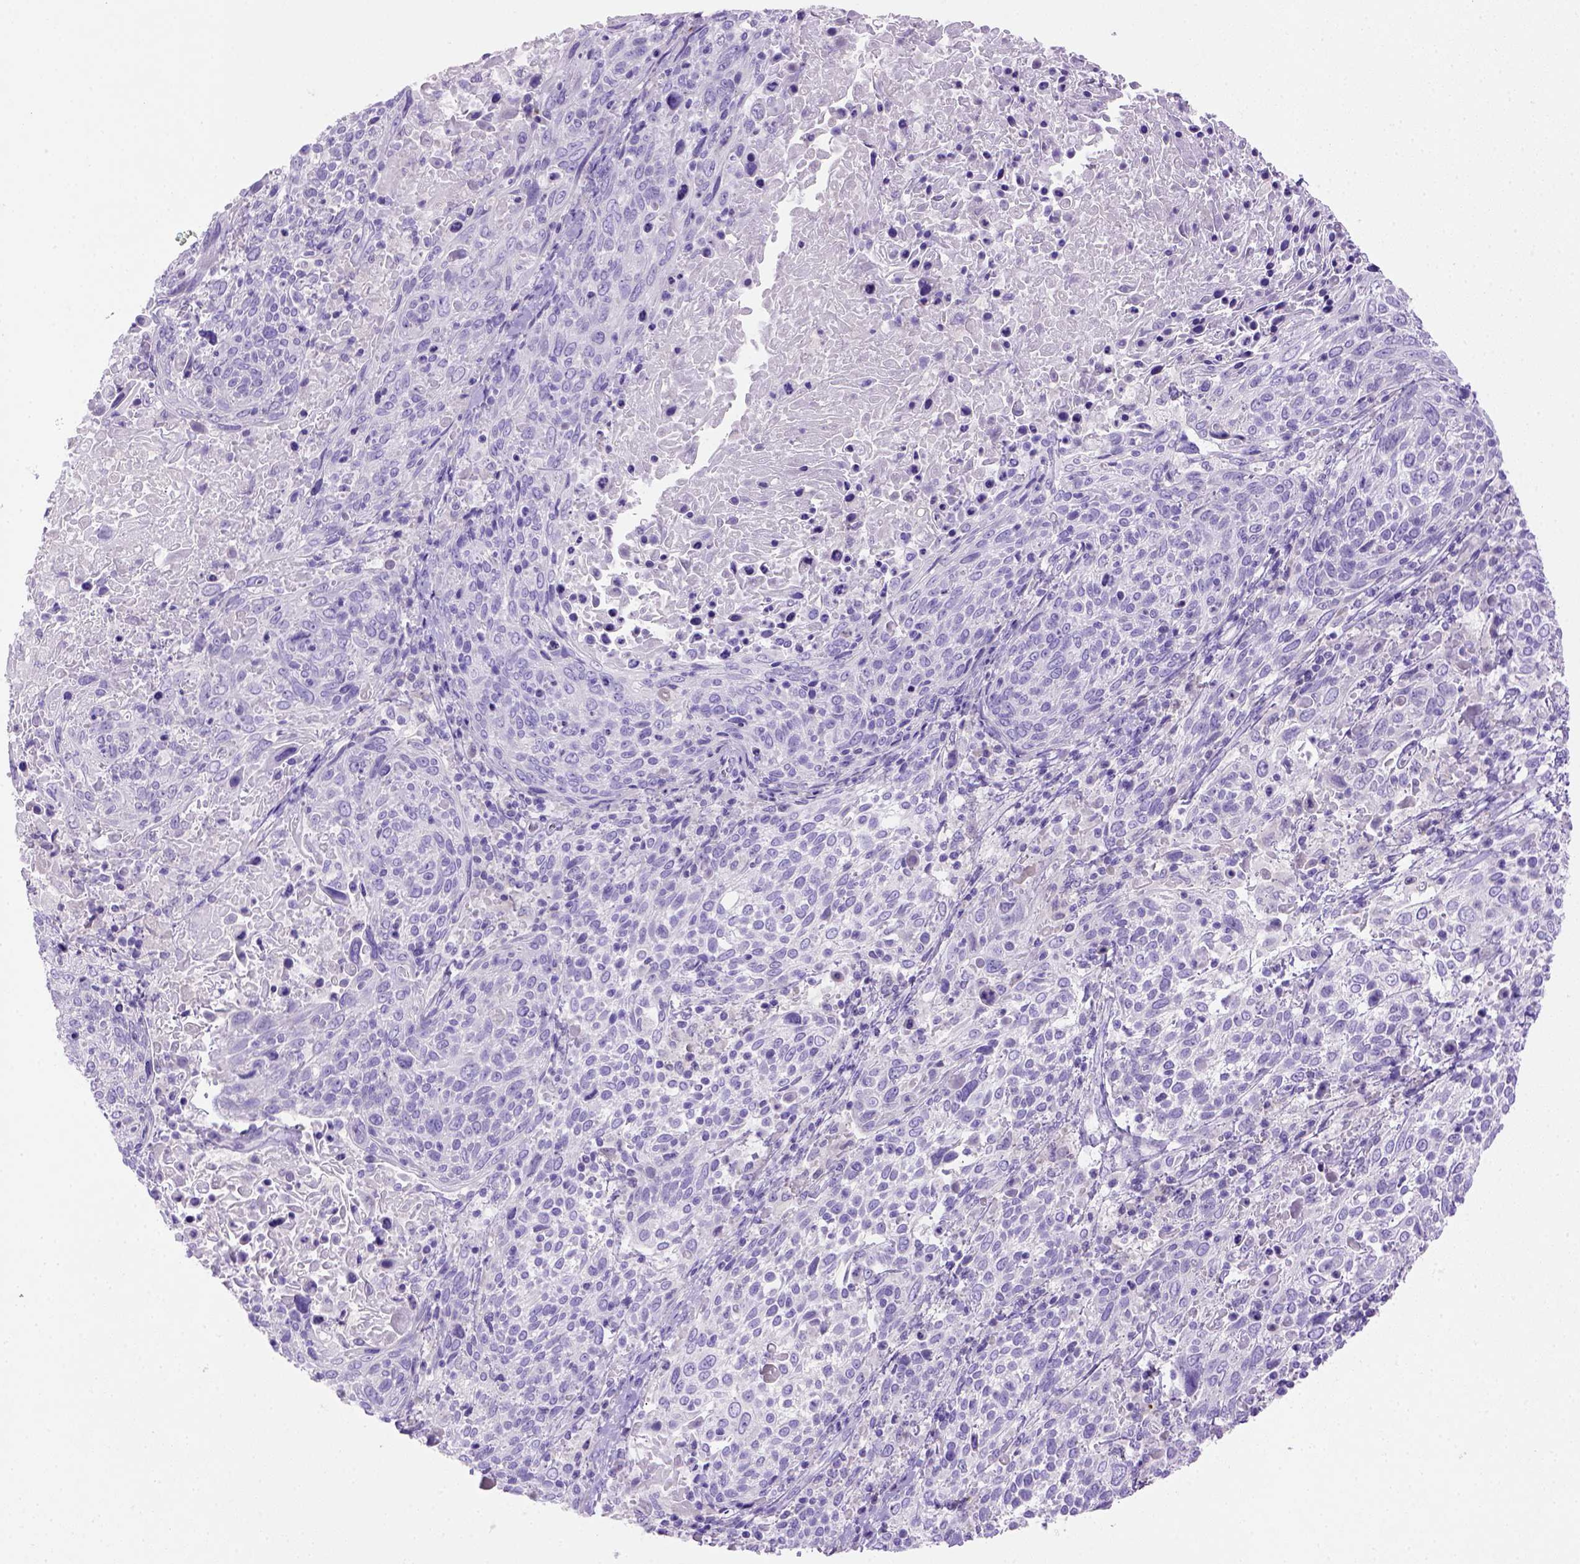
{"staining": {"intensity": "negative", "quantity": "none", "location": "none"}, "tissue": "cervical cancer", "cell_type": "Tumor cells", "image_type": "cancer", "snomed": [{"axis": "morphology", "description": "Squamous cell carcinoma, NOS"}, {"axis": "topography", "description": "Cervix"}], "caption": "Immunohistochemistry of human squamous cell carcinoma (cervical) displays no positivity in tumor cells. Nuclei are stained in blue.", "gene": "SIRPD", "patient": {"sex": "female", "age": 61}}